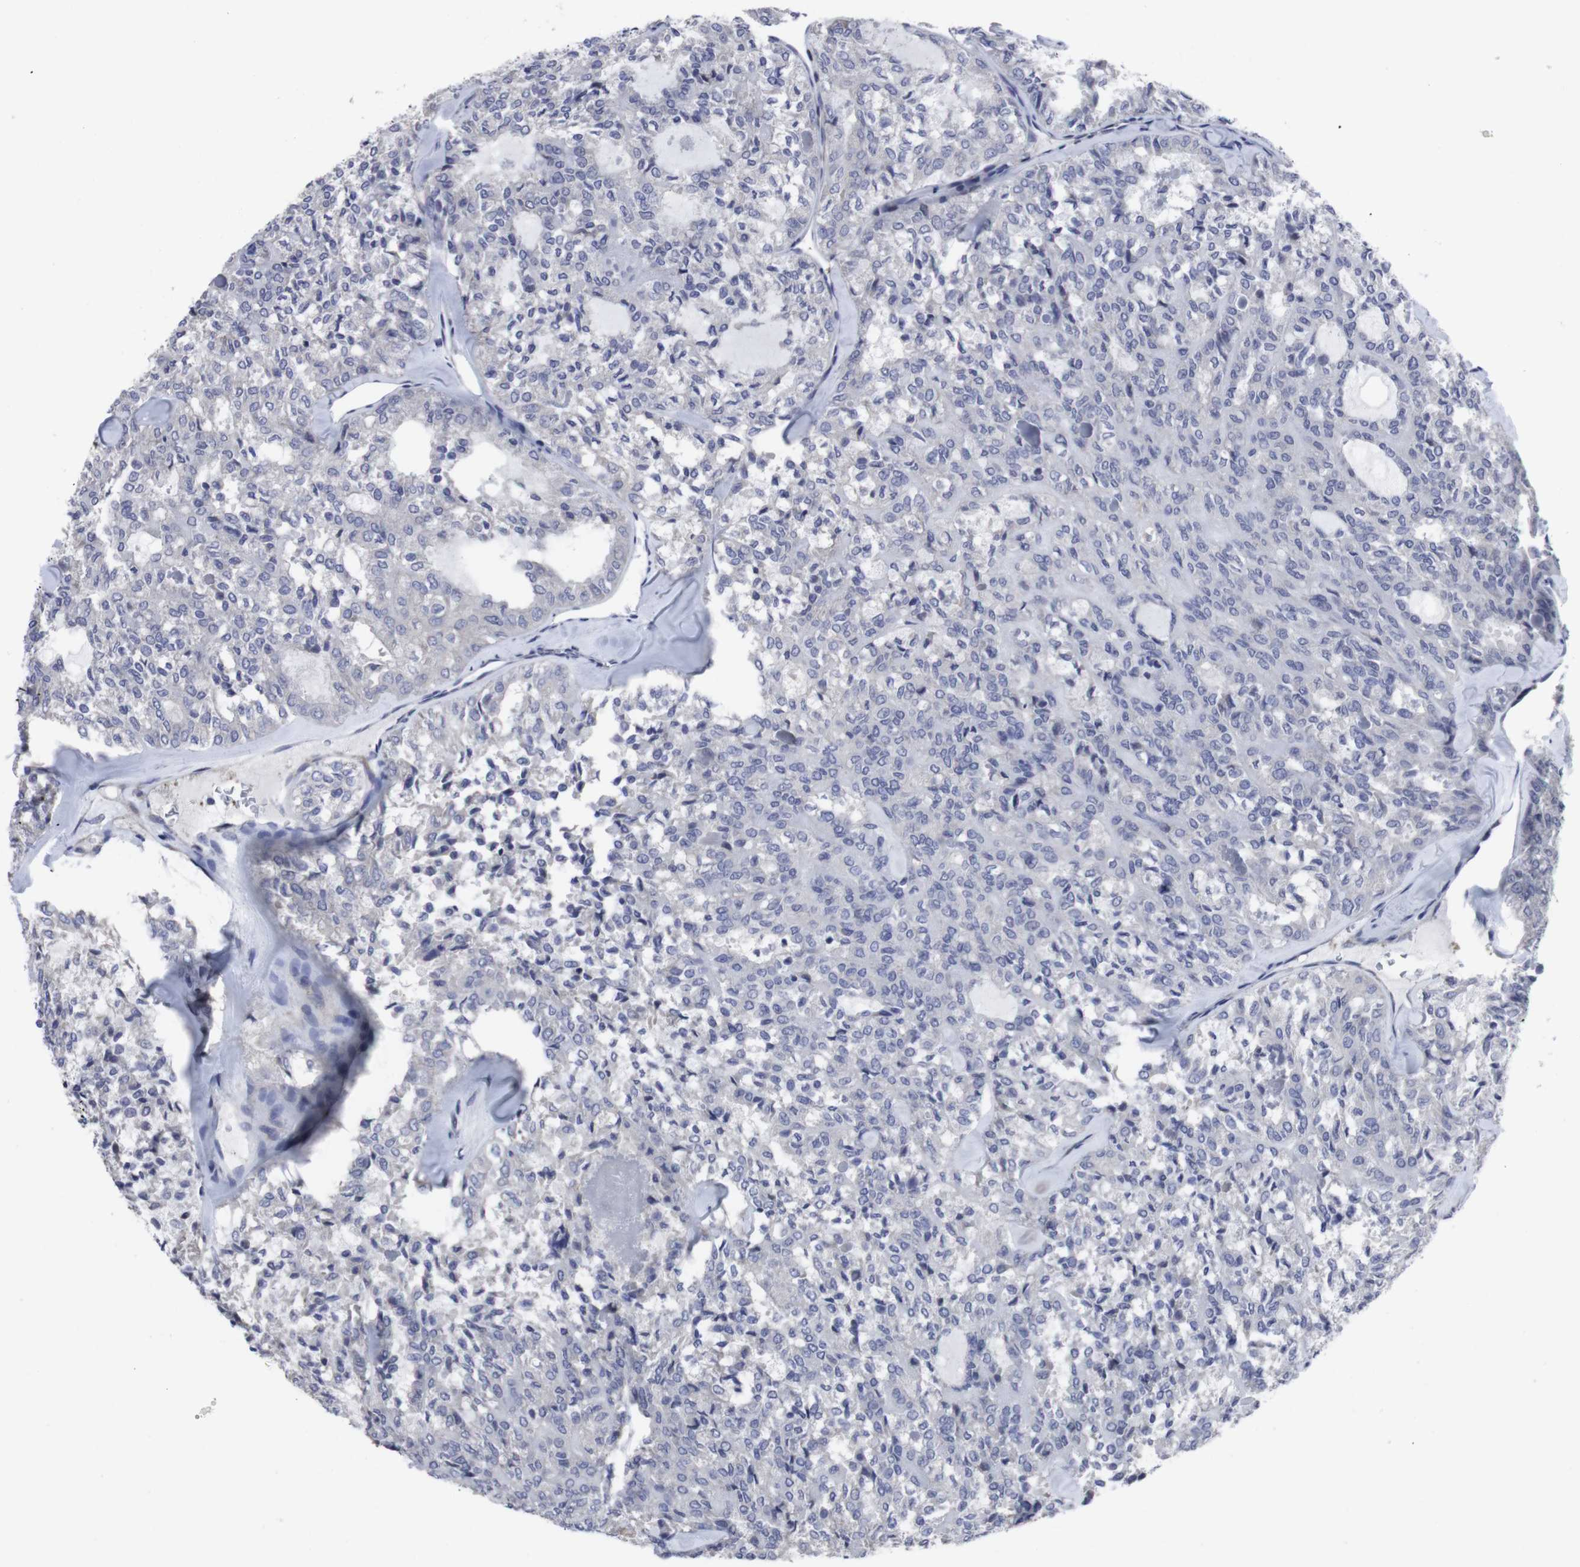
{"staining": {"intensity": "negative", "quantity": "none", "location": "none"}, "tissue": "thyroid cancer", "cell_type": "Tumor cells", "image_type": "cancer", "snomed": [{"axis": "morphology", "description": "Follicular adenoma carcinoma, NOS"}, {"axis": "topography", "description": "Thyroid gland"}], "caption": "An immunohistochemistry (IHC) photomicrograph of thyroid cancer (follicular adenoma carcinoma) is shown. There is no staining in tumor cells of thyroid cancer (follicular adenoma carcinoma). (Immunohistochemistry (ihc), brightfield microscopy, high magnification).", "gene": "SNCG", "patient": {"sex": "male", "age": 75}}